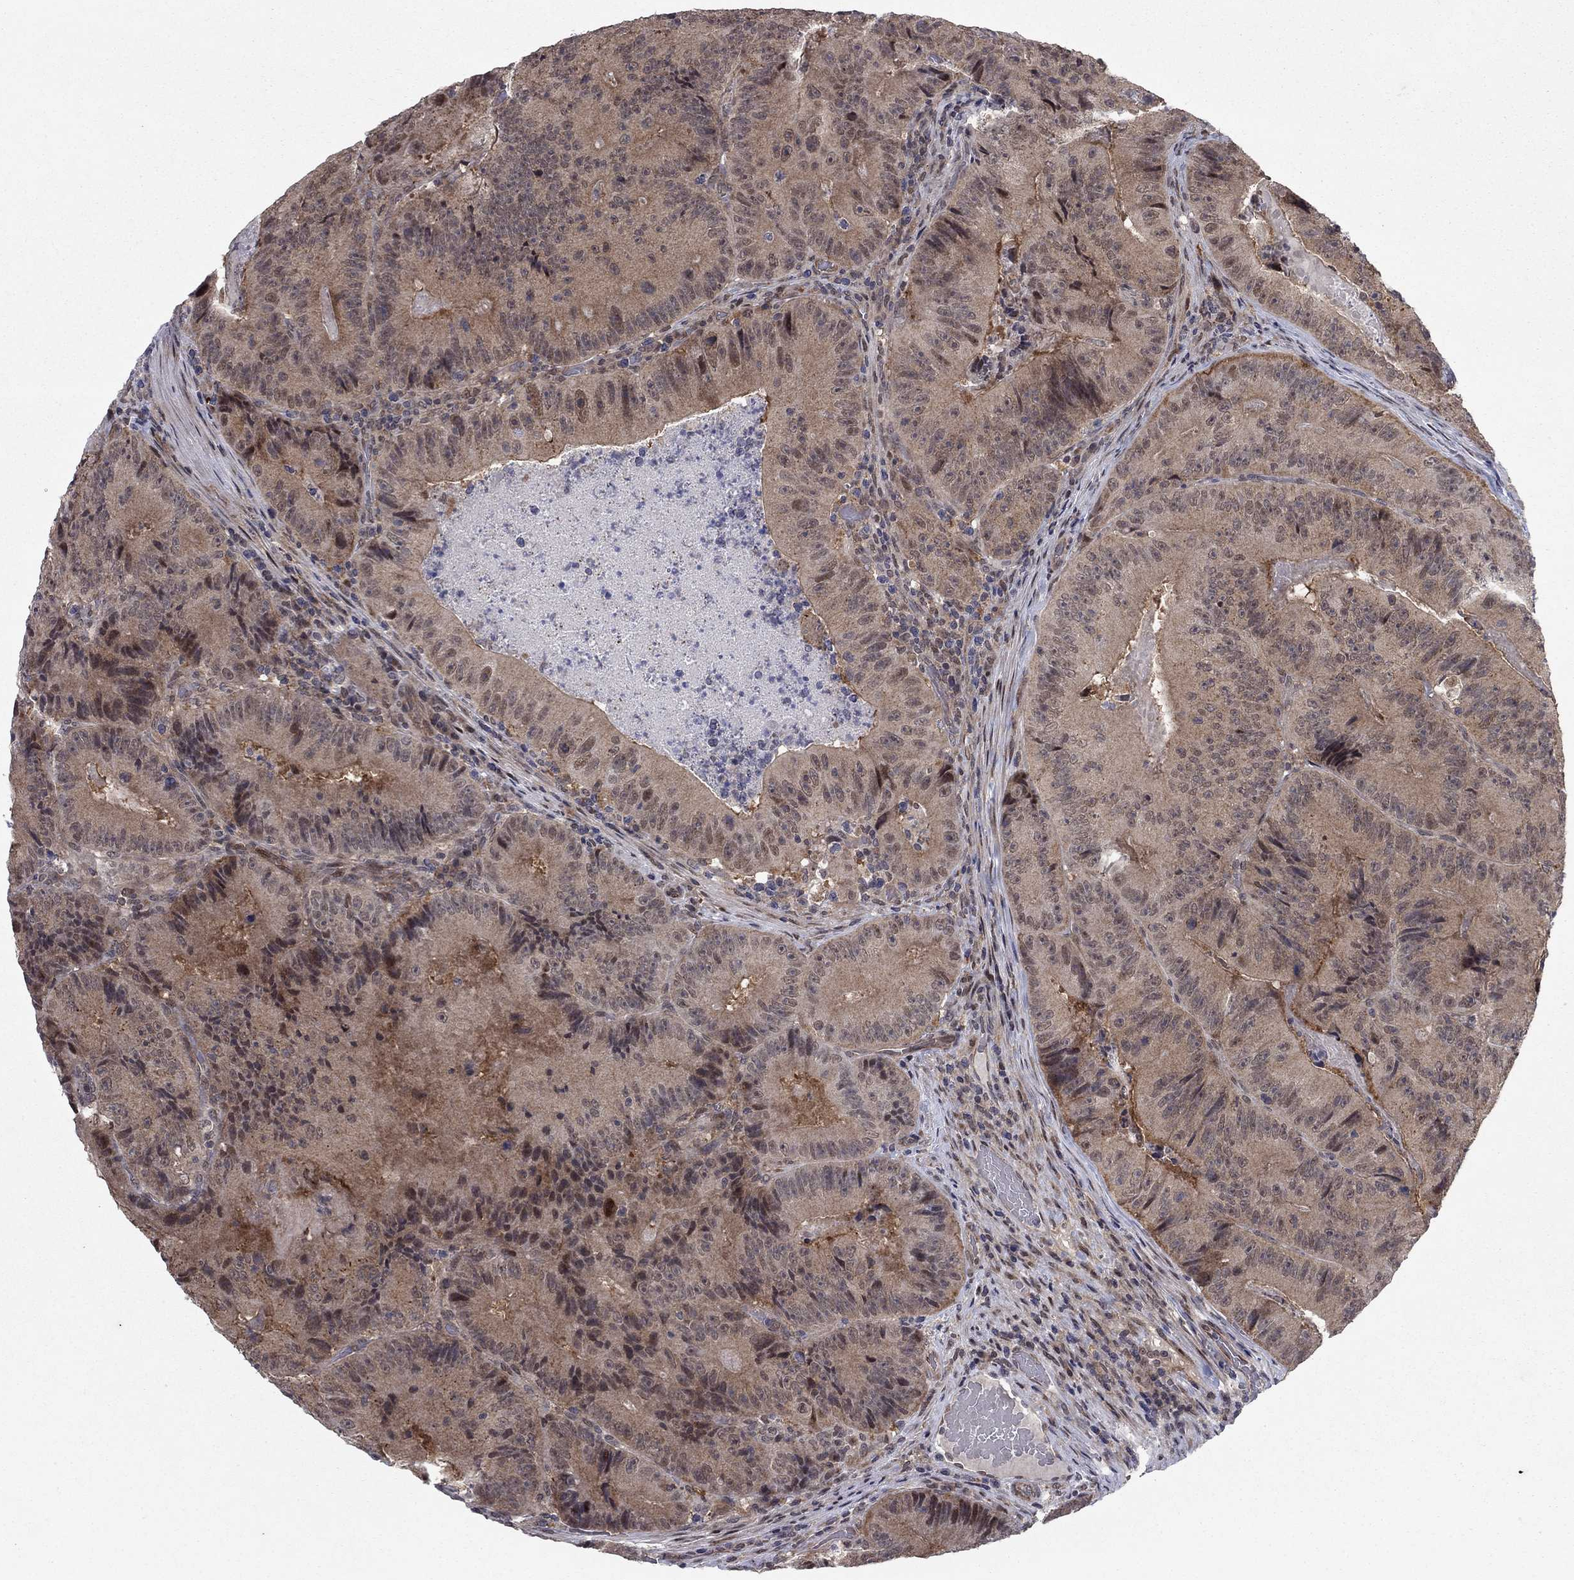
{"staining": {"intensity": "weak", "quantity": ">75%", "location": "cytoplasmic/membranous"}, "tissue": "colorectal cancer", "cell_type": "Tumor cells", "image_type": "cancer", "snomed": [{"axis": "morphology", "description": "Adenocarcinoma, NOS"}, {"axis": "topography", "description": "Colon"}], "caption": "About >75% of tumor cells in colorectal cancer (adenocarcinoma) demonstrate weak cytoplasmic/membranous protein staining as visualized by brown immunohistochemical staining.", "gene": "PSMC1", "patient": {"sex": "female", "age": 86}}